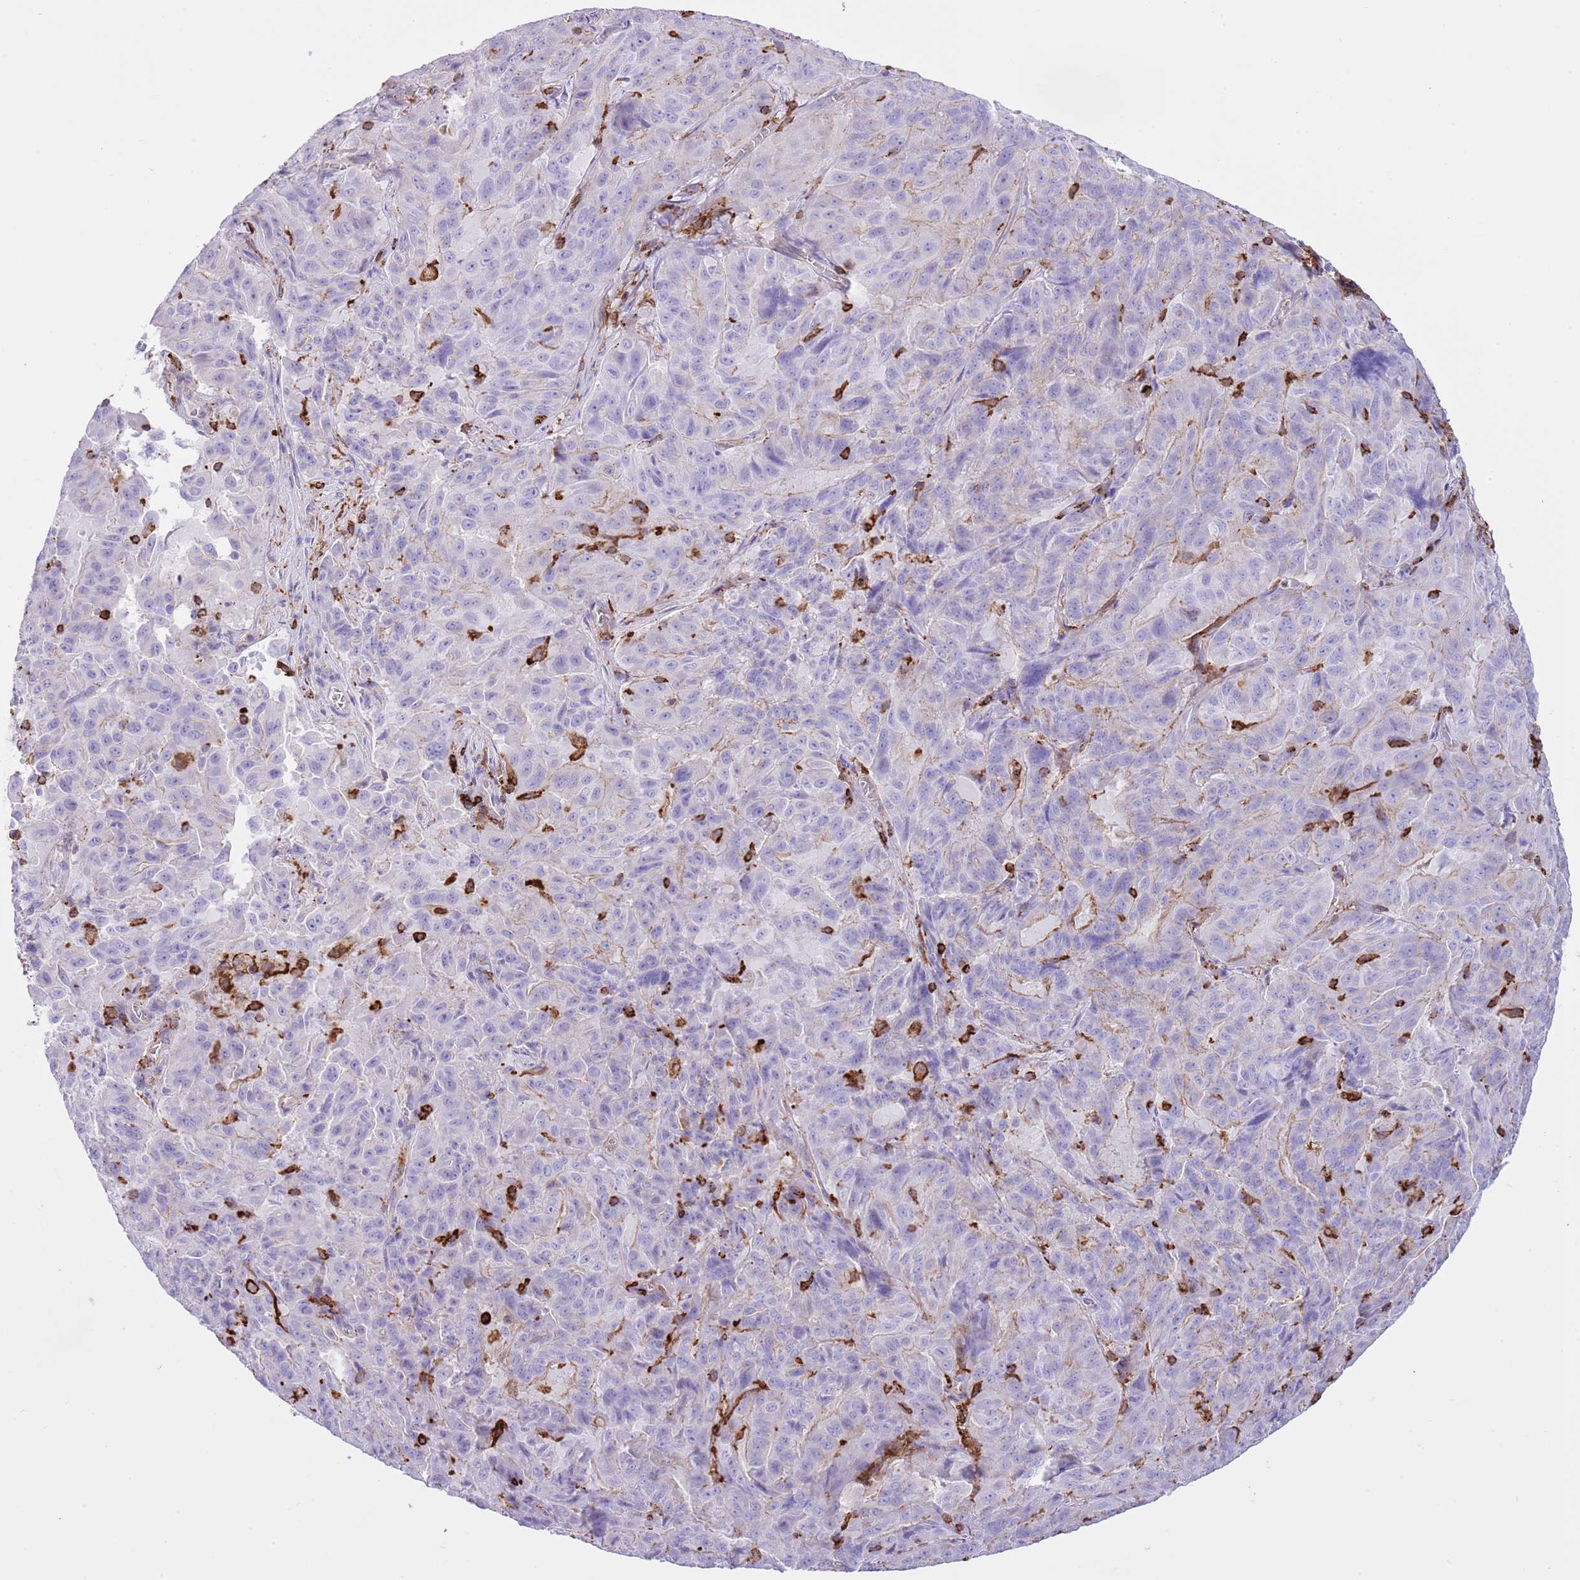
{"staining": {"intensity": "moderate", "quantity": "<25%", "location": "cytoplasmic/membranous"}, "tissue": "pancreatic cancer", "cell_type": "Tumor cells", "image_type": "cancer", "snomed": [{"axis": "morphology", "description": "Adenocarcinoma, NOS"}, {"axis": "topography", "description": "Pancreas"}], "caption": "Pancreatic cancer was stained to show a protein in brown. There is low levels of moderate cytoplasmic/membranous positivity in about <25% of tumor cells.", "gene": "EFHD2", "patient": {"sex": "male", "age": 63}}